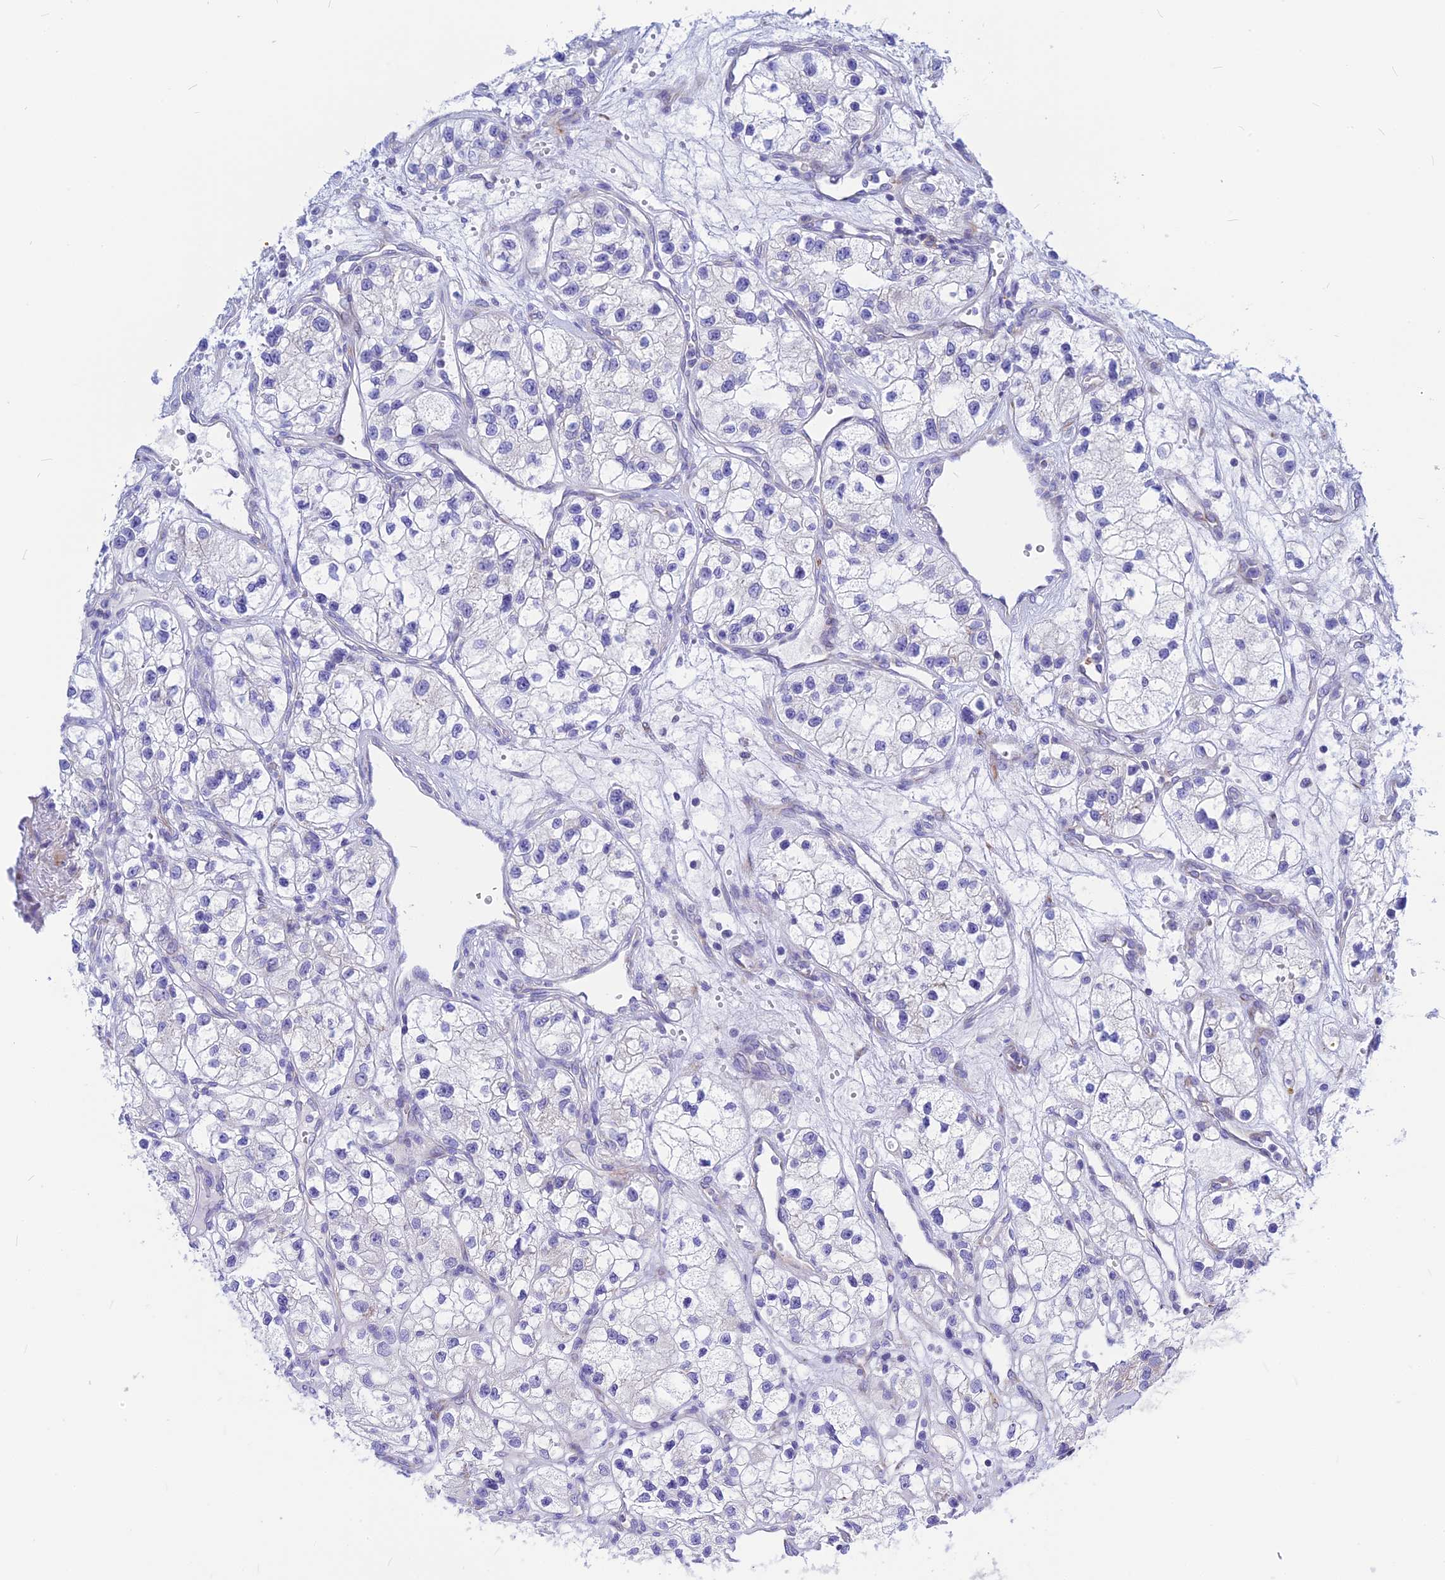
{"staining": {"intensity": "negative", "quantity": "none", "location": "none"}, "tissue": "renal cancer", "cell_type": "Tumor cells", "image_type": "cancer", "snomed": [{"axis": "morphology", "description": "Adenocarcinoma, NOS"}, {"axis": "topography", "description": "Kidney"}], "caption": "DAB immunohistochemical staining of human renal cancer demonstrates no significant positivity in tumor cells. (Immunohistochemistry, brightfield microscopy, high magnification).", "gene": "CNOT6", "patient": {"sex": "female", "age": 57}}